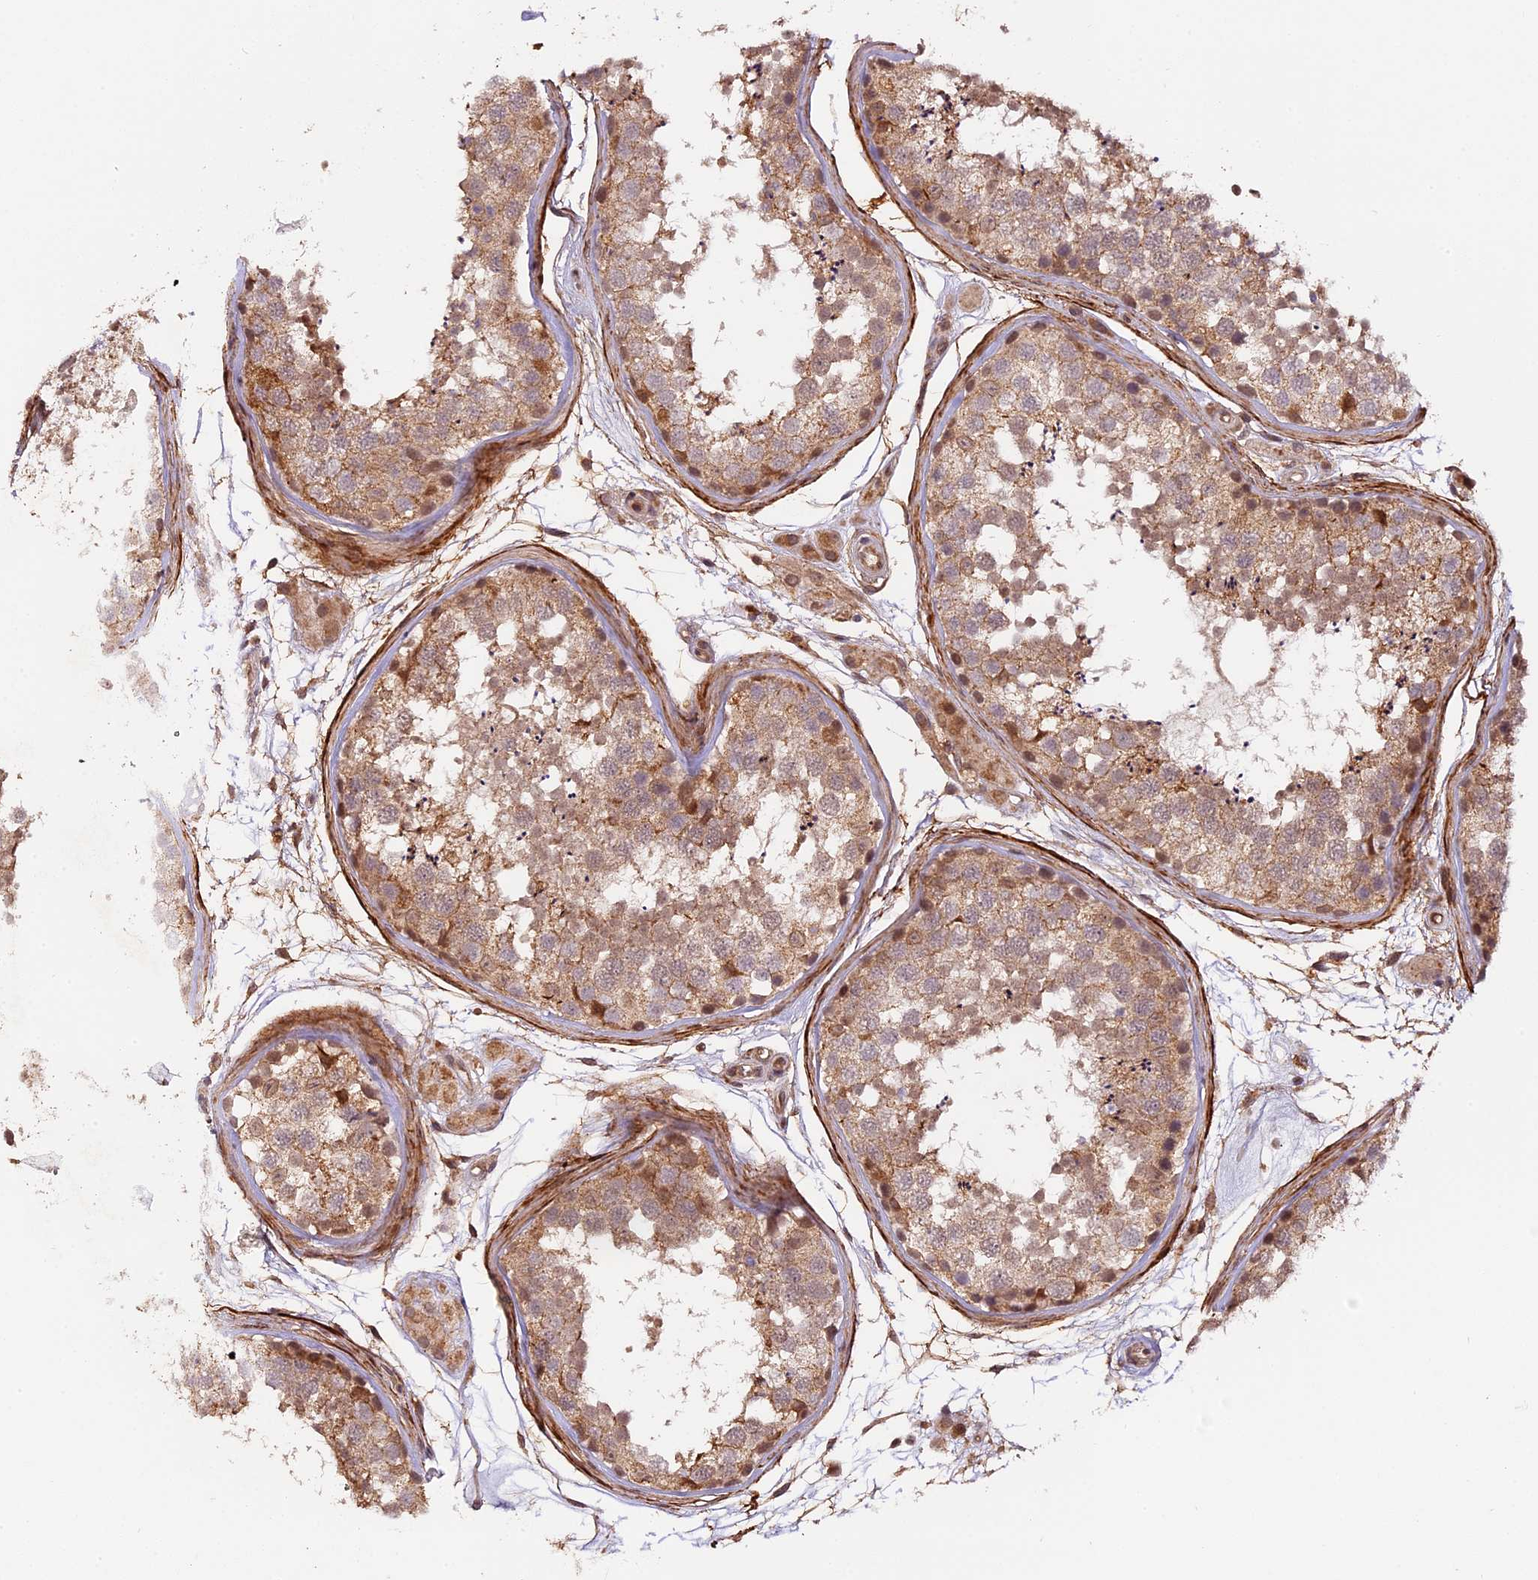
{"staining": {"intensity": "moderate", "quantity": "25%-75%", "location": "cytoplasmic/membranous,nuclear"}, "tissue": "testis", "cell_type": "Cells in seminiferous ducts", "image_type": "normal", "snomed": [{"axis": "morphology", "description": "Normal tissue, NOS"}, {"axis": "topography", "description": "Testis"}], "caption": "Protein staining of unremarkable testis displays moderate cytoplasmic/membranous,nuclear positivity in about 25%-75% of cells in seminiferous ducts.", "gene": "ZNF480", "patient": {"sex": "male", "age": 56}}